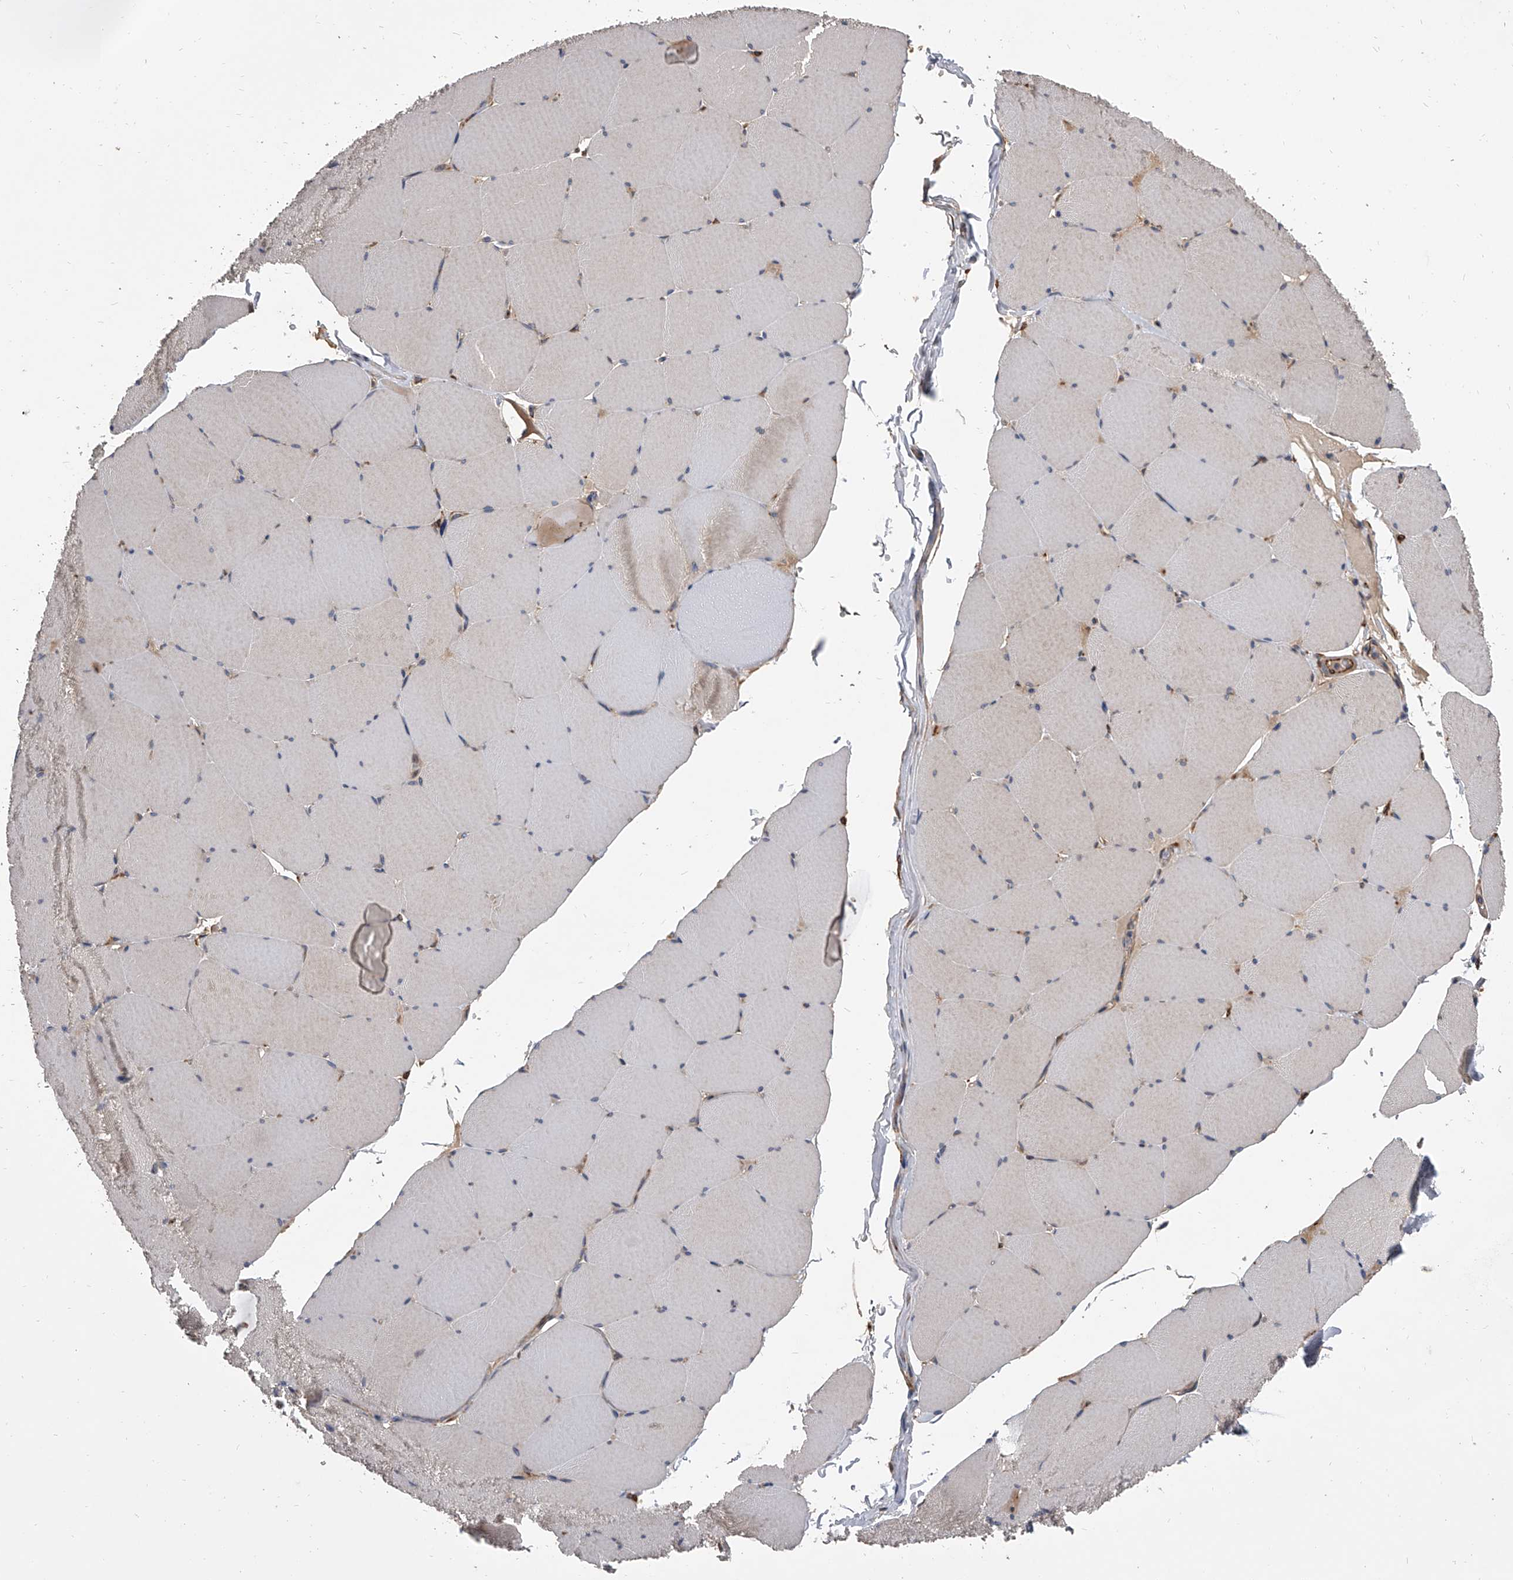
{"staining": {"intensity": "moderate", "quantity": "<25%", "location": "cytoplasmic/membranous"}, "tissue": "skeletal muscle", "cell_type": "Myocytes", "image_type": "normal", "snomed": [{"axis": "morphology", "description": "Normal tissue, NOS"}, {"axis": "topography", "description": "Skeletal muscle"}, {"axis": "topography", "description": "Head-Neck"}], "caption": "Moderate cytoplasmic/membranous positivity for a protein is present in about <25% of myocytes of benign skeletal muscle using IHC.", "gene": "EXOC4", "patient": {"sex": "male", "age": 66}}